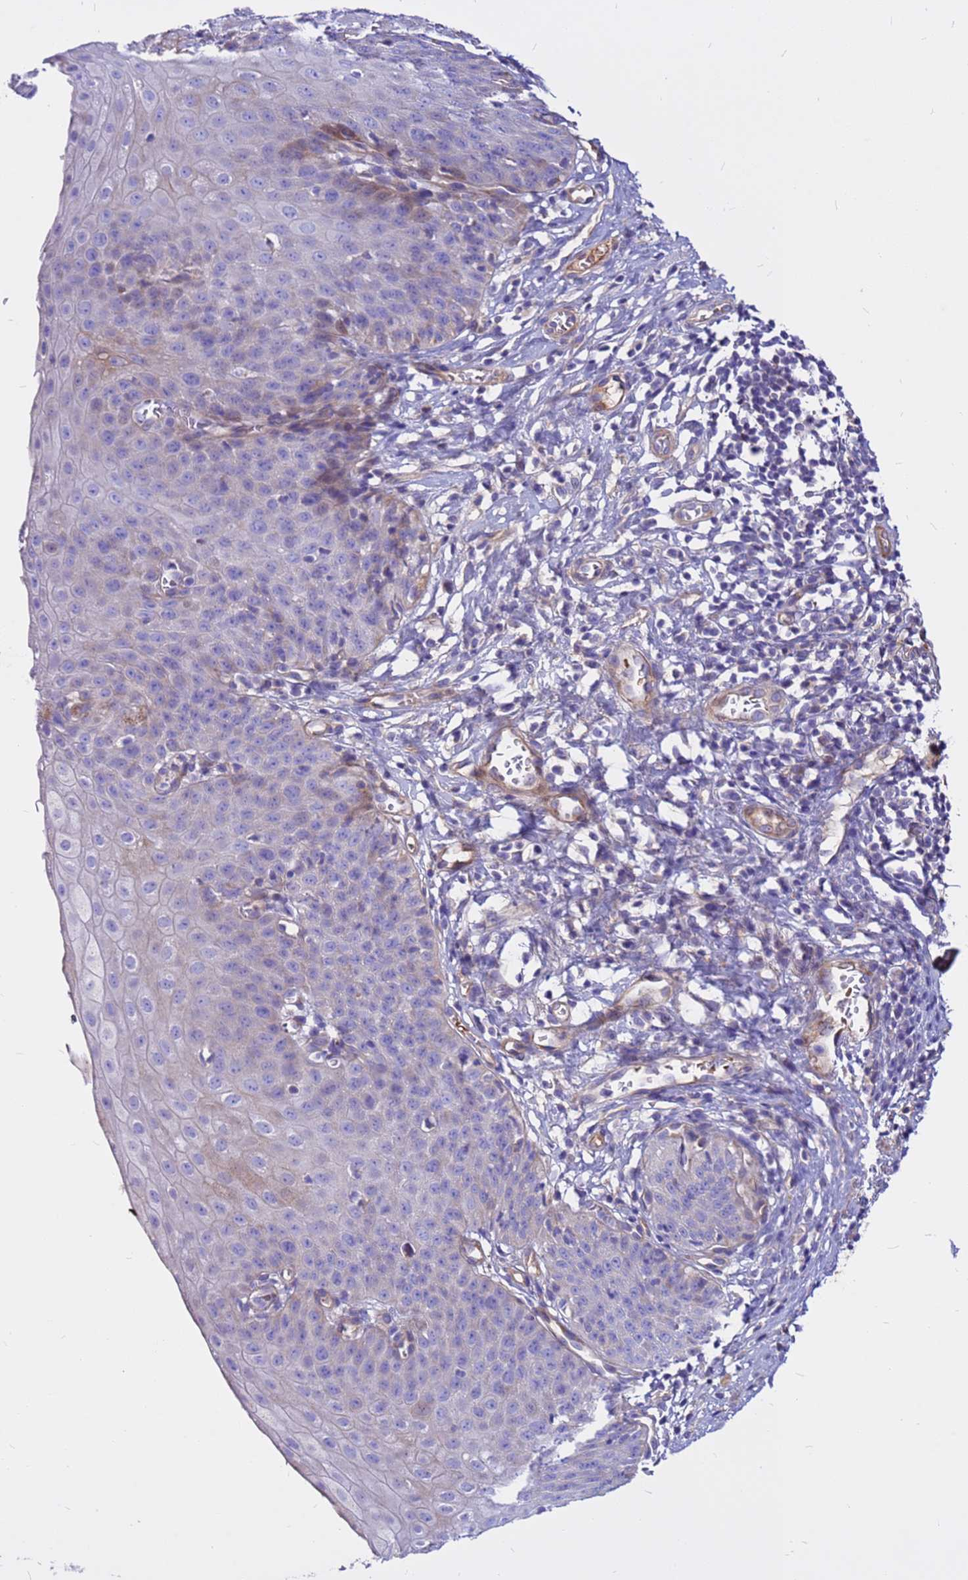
{"staining": {"intensity": "moderate", "quantity": "<25%", "location": "cytoplasmic/membranous"}, "tissue": "esophagus", "cell_type": "Squamous epithelial cells", "image_type": "normal", "snomed": [{"axis": "morphology", "description": "Normal tissue, NOS"}, {"axis": "topography", "description": "Esophagus"}], "caption": "Brown immunohistochemical staining in normal esophagus reveals moderate cytoplasmic/membranous expression in approximately <25% of squamous epithelial cells.", "gene": "CRHBP", "patient": {"sex": "male", "age": 71}}